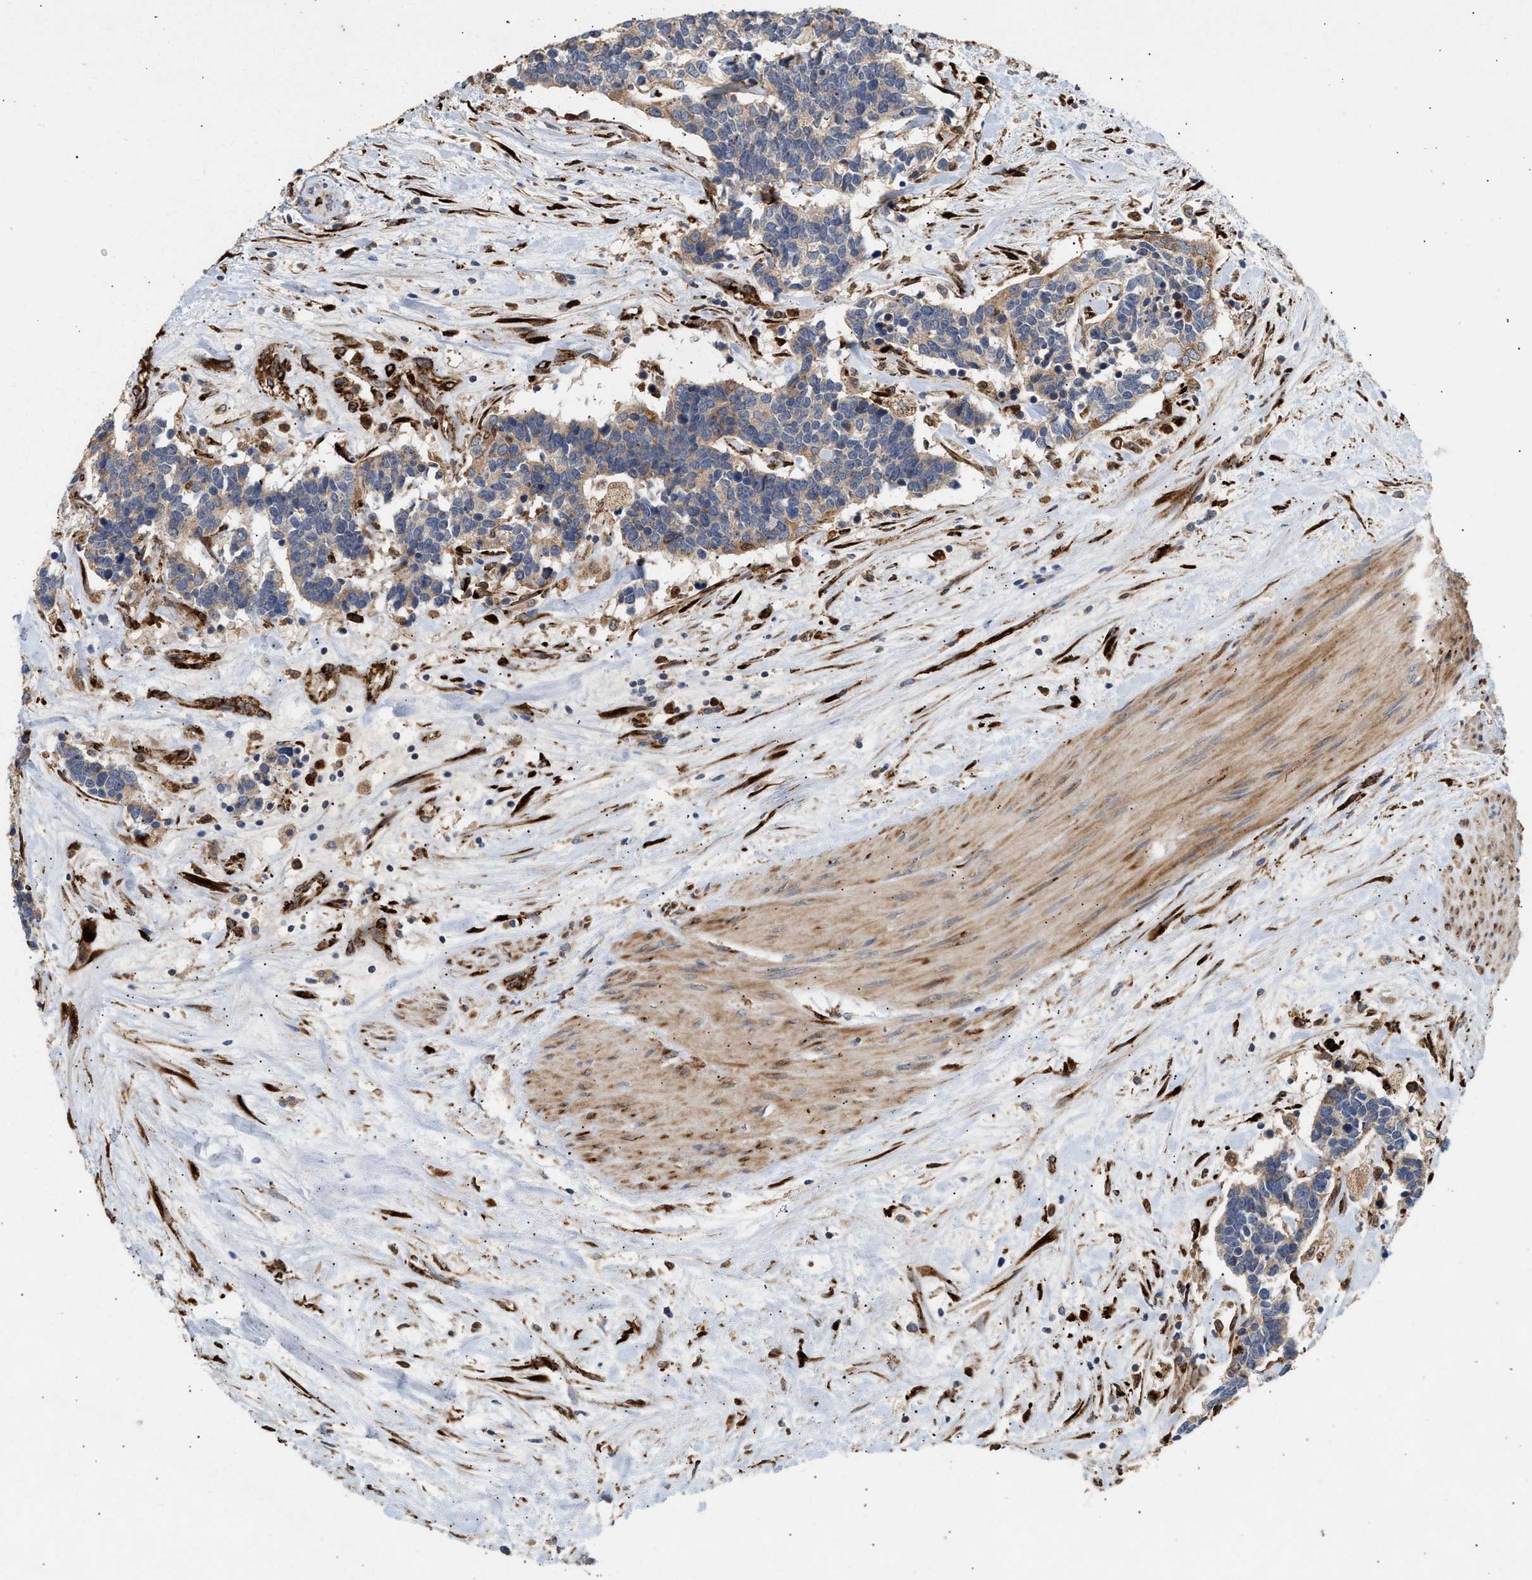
{"staining": {"intensity": "weak", "quantity": "25%-75%", "location": "cytoplasmic/membranous"}, "tissue": "carcinoid", "cell_type": "Tumor cells", "image_type": "cancer", "snomed": [{"axis": "morphology", "description": "Carcinoma, NOS"}, {"axis": "morphology", "description": "Carcinoid, malignant, NOS"}, {"axis": "topography", "description": "Urinary bladder"}], "caption": "A brown stain highlights weak cytoplasmic/membranous staining of a protein in carcinoid tumor cells.", "gene": "PLCD1", "patient": {"sex": "male", "age": 57}}